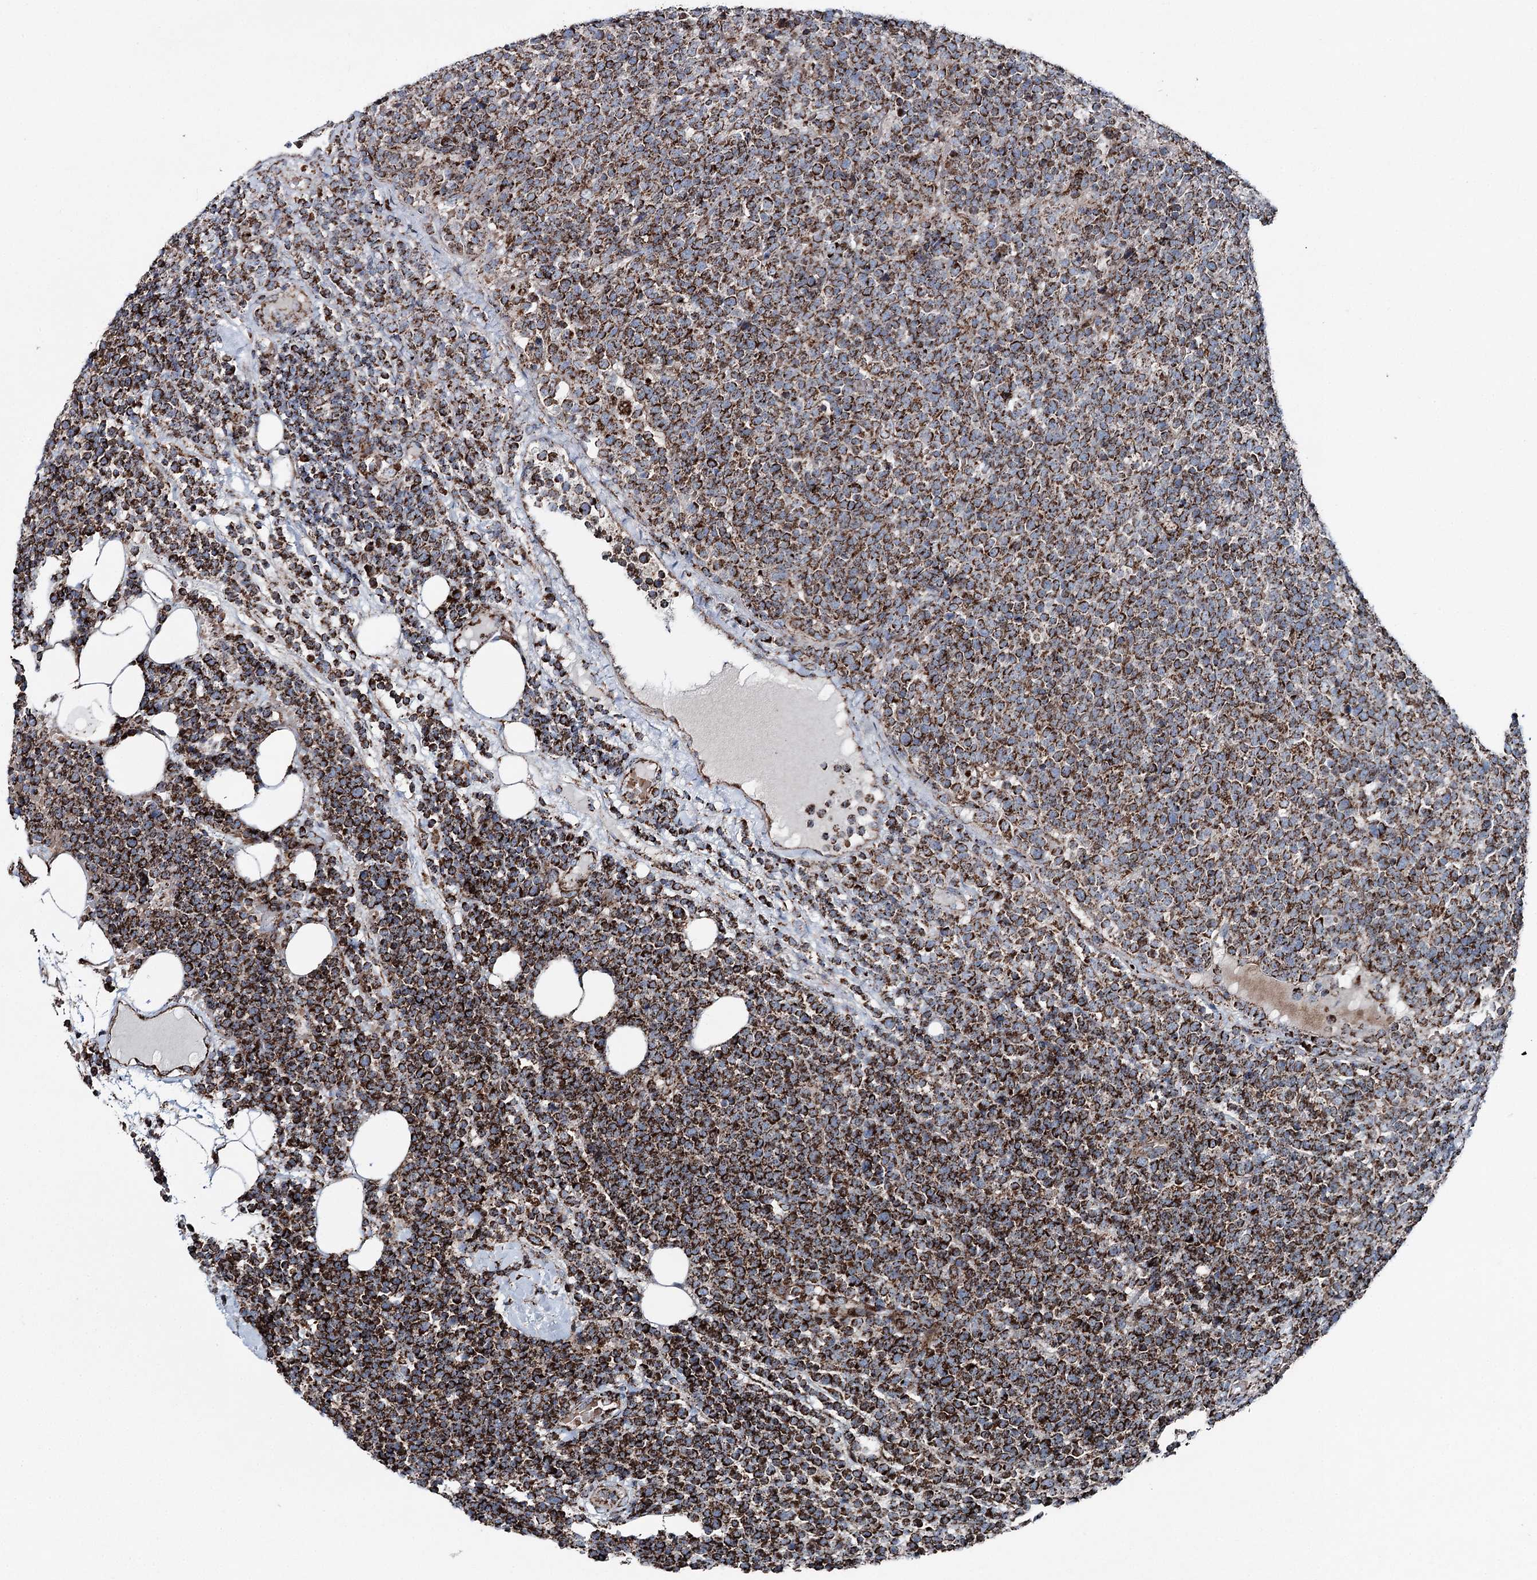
{"staining": {"intensity": "strong", "quantity": ">75%", "location": "cytoplasmic/membranous"}, "tissue": "lymphoma", "cell_type": "Tumor cells", "image_type": "cancer", "snomed": [{"axis": "morphology", "description": "Malignant lymphoma, non-Hodgkin's type, High grade"}, {"axis": "topography", "description": "Lymph node"}], "caption": "Lymphoma stained with immunohistochemistry shows strong cytoplasmic/membranous staining in about >75% of tumor cells.", "gene": "UCN3", "patient": {"sex": "male", "age": 61}}